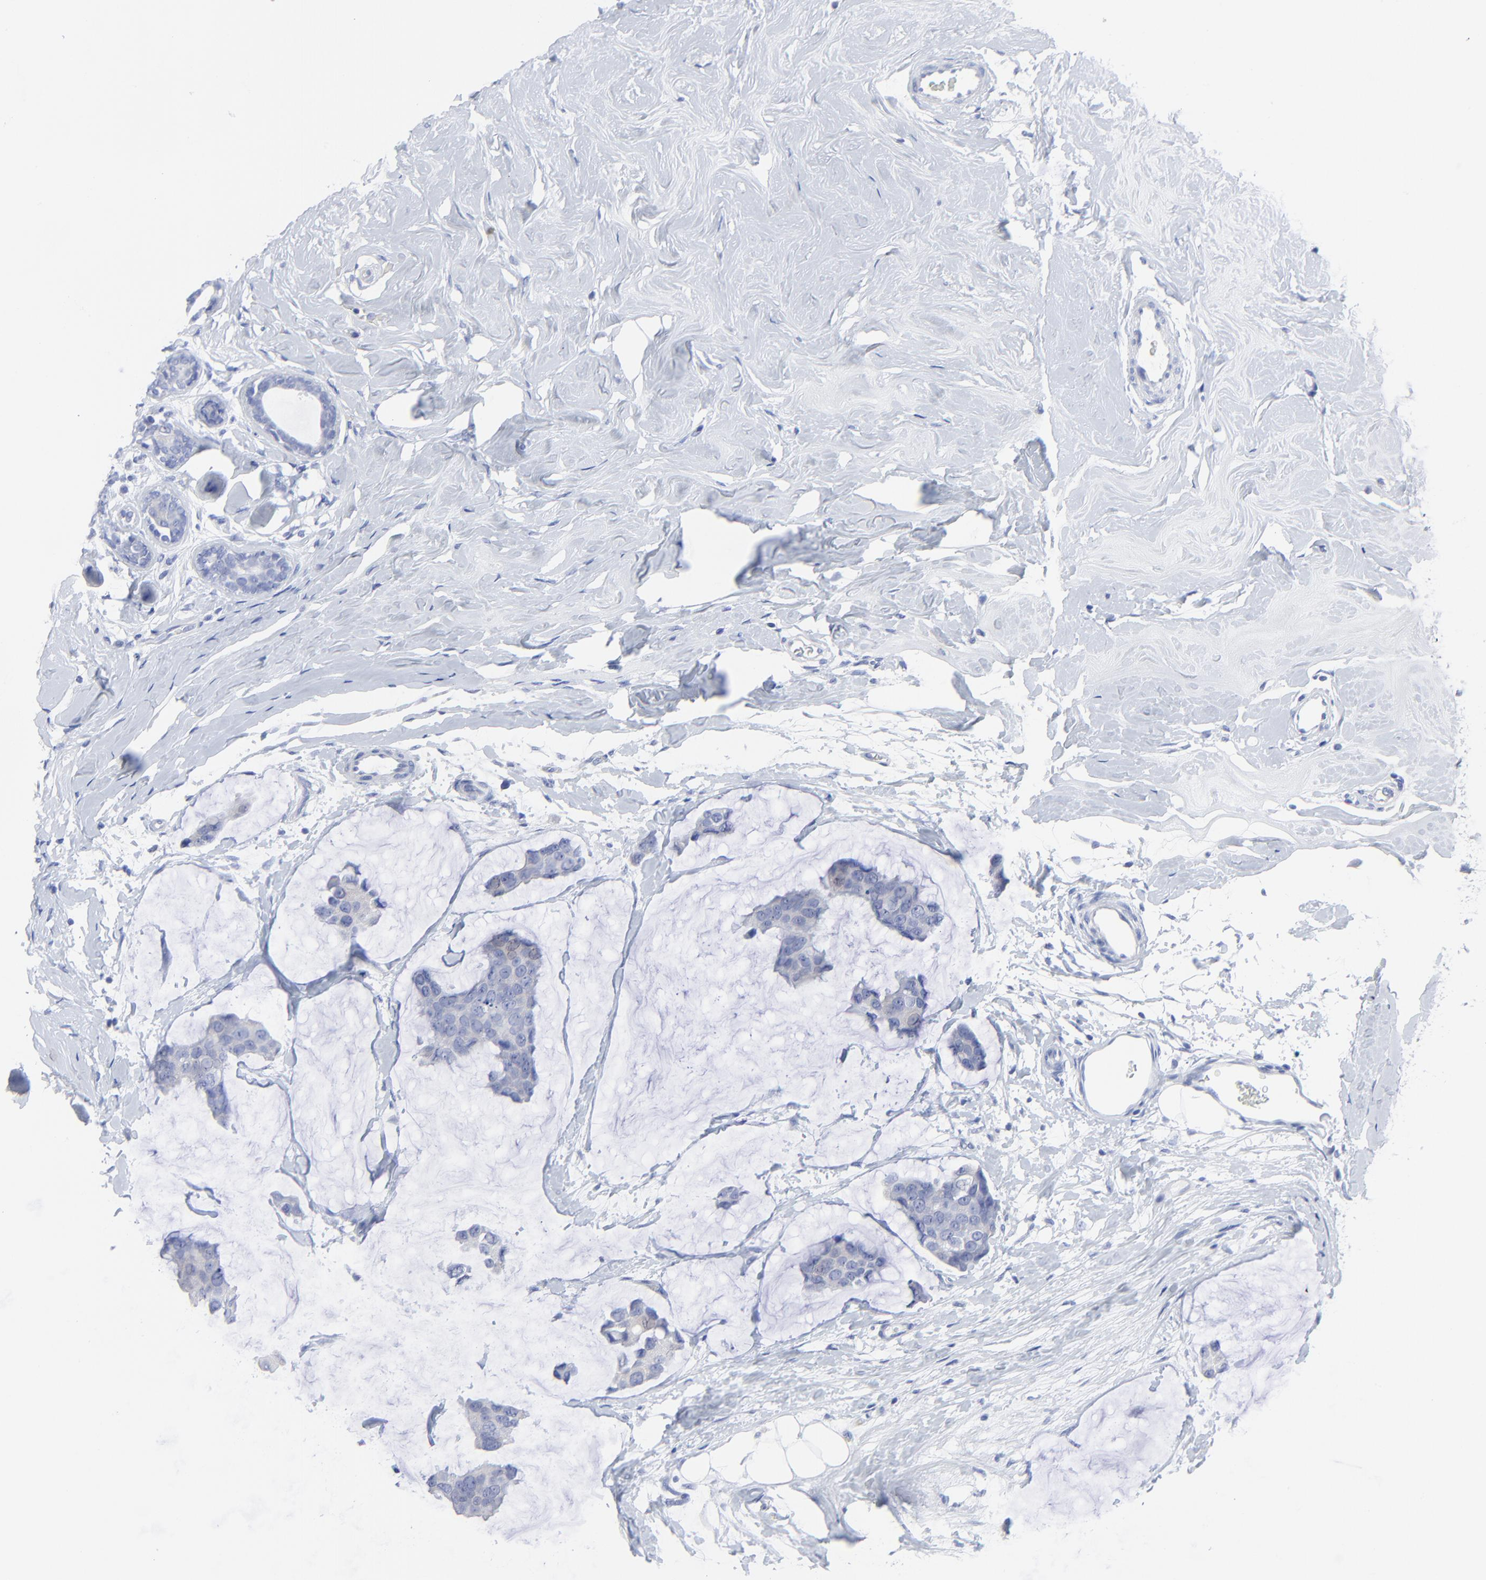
{"staining": {"intensity": "negative", "quantity": "none", "location": "none"}, "tissue": "breast cancer", "cell_type": "Tumor cells", "image_type": "cancer", "snomed": [{"axis": "morphology", "description": "Normal tissue, NOS"}, {"axis": "morphology", "description": "Duct carcinoma"}, {"axis": "topography", "description": "Breast"}], "caption": "The histopathology image shows no staining of tumor cells in breast cancer (infiltrating ductal carcinoma). Brightfield microscopy of immunohistochemistry (IHC) stained with DAB (3,3'-diaminobenzidine) (brown) and hematoxylin (blue), captured at high magnification.", "gene": "PSD3", "patient": {"sex": "female", "age": 50}}